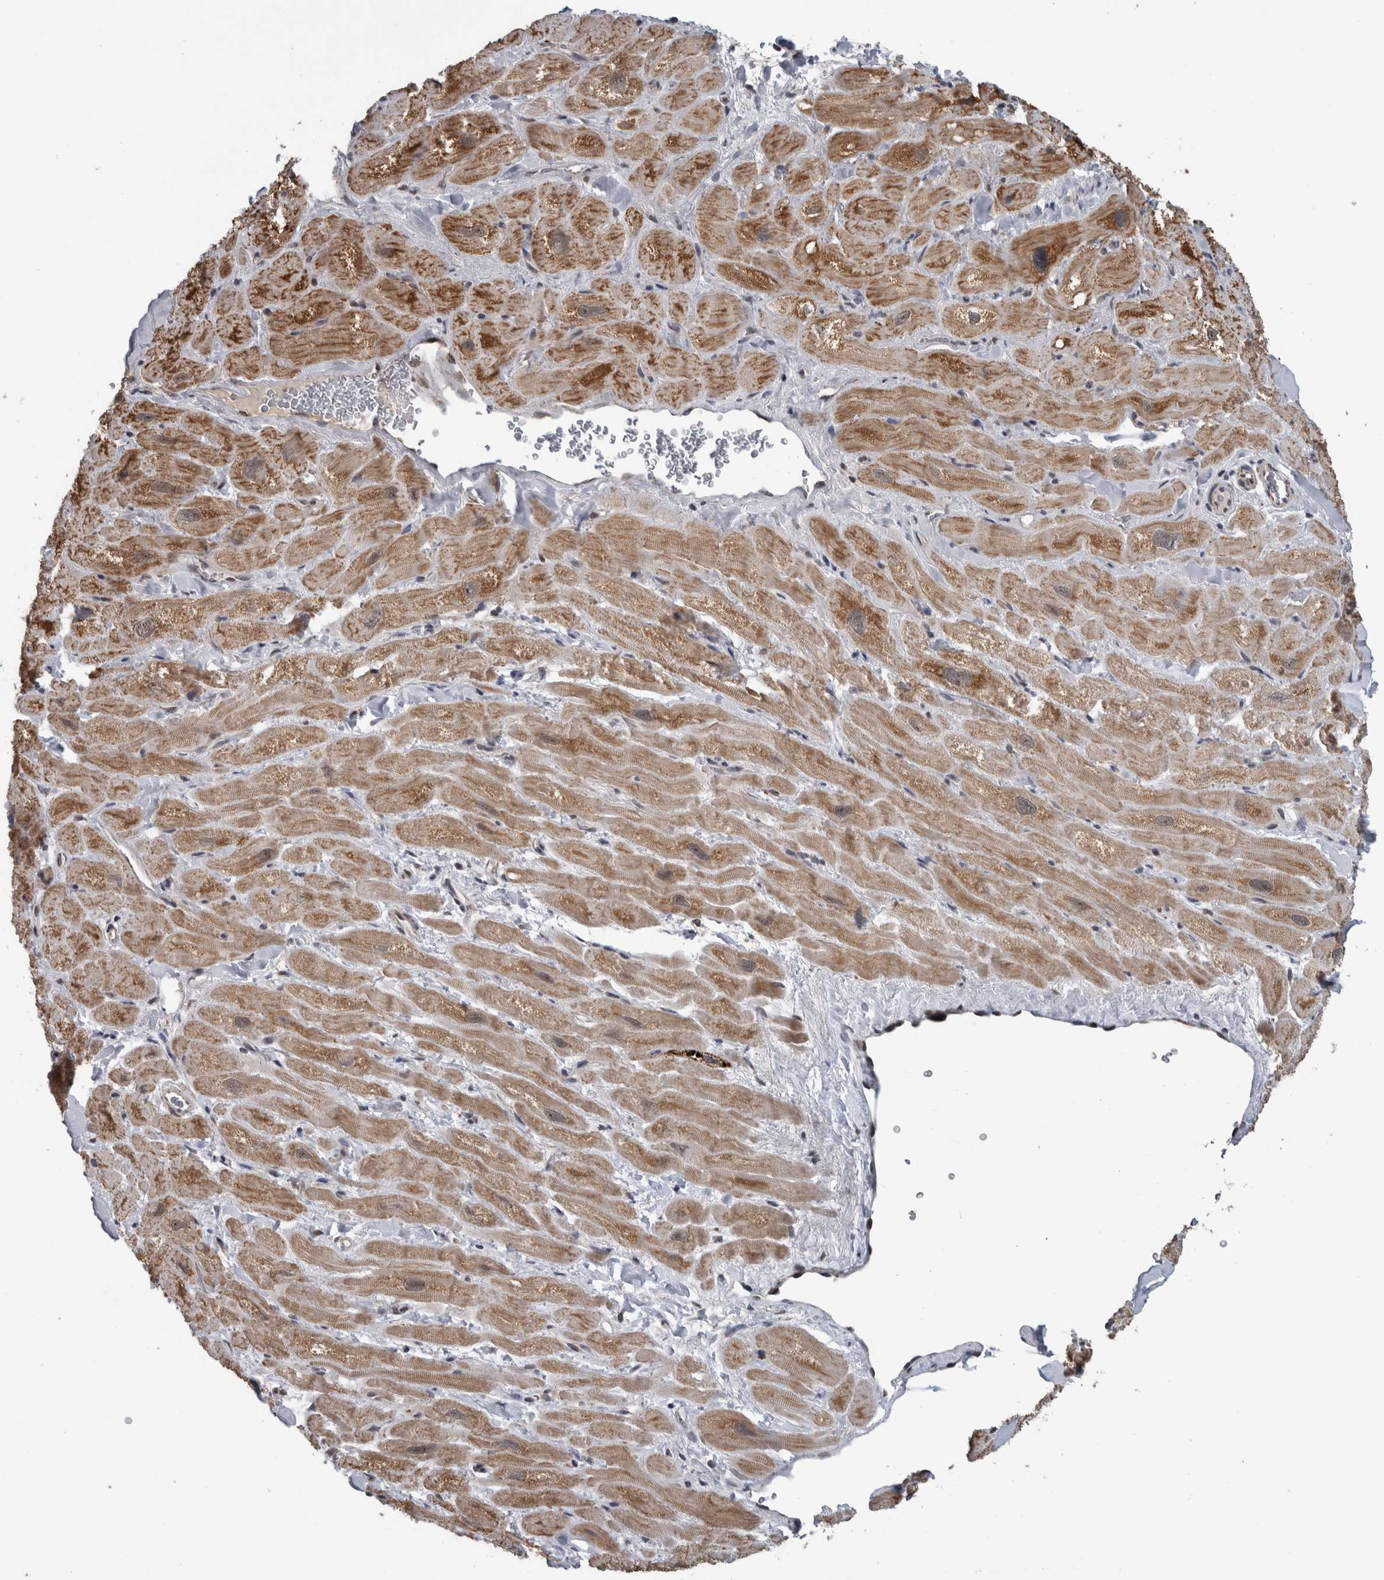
{"staining": {"intensity": "moderate", "quantity": ">75%", "location": "cytoplasmic/membranous"}, "tissue": "heart muscle", "cell_type": "Cardiomyocytes", "image_type": "normal", "snomed": [{"axis": "morphology", "description": "Normal tissue, NOS"}, {"axis": "topography", "description": "Heart"}], "caption": "Protein expression analysis of unremarkable human heart muscle reveals moderate cytoplasmic/membranous staining in approximately >75% of cardiomyocytes.", "gene": "OR2K2", "patient": {"sex": "male", "age": 49}}